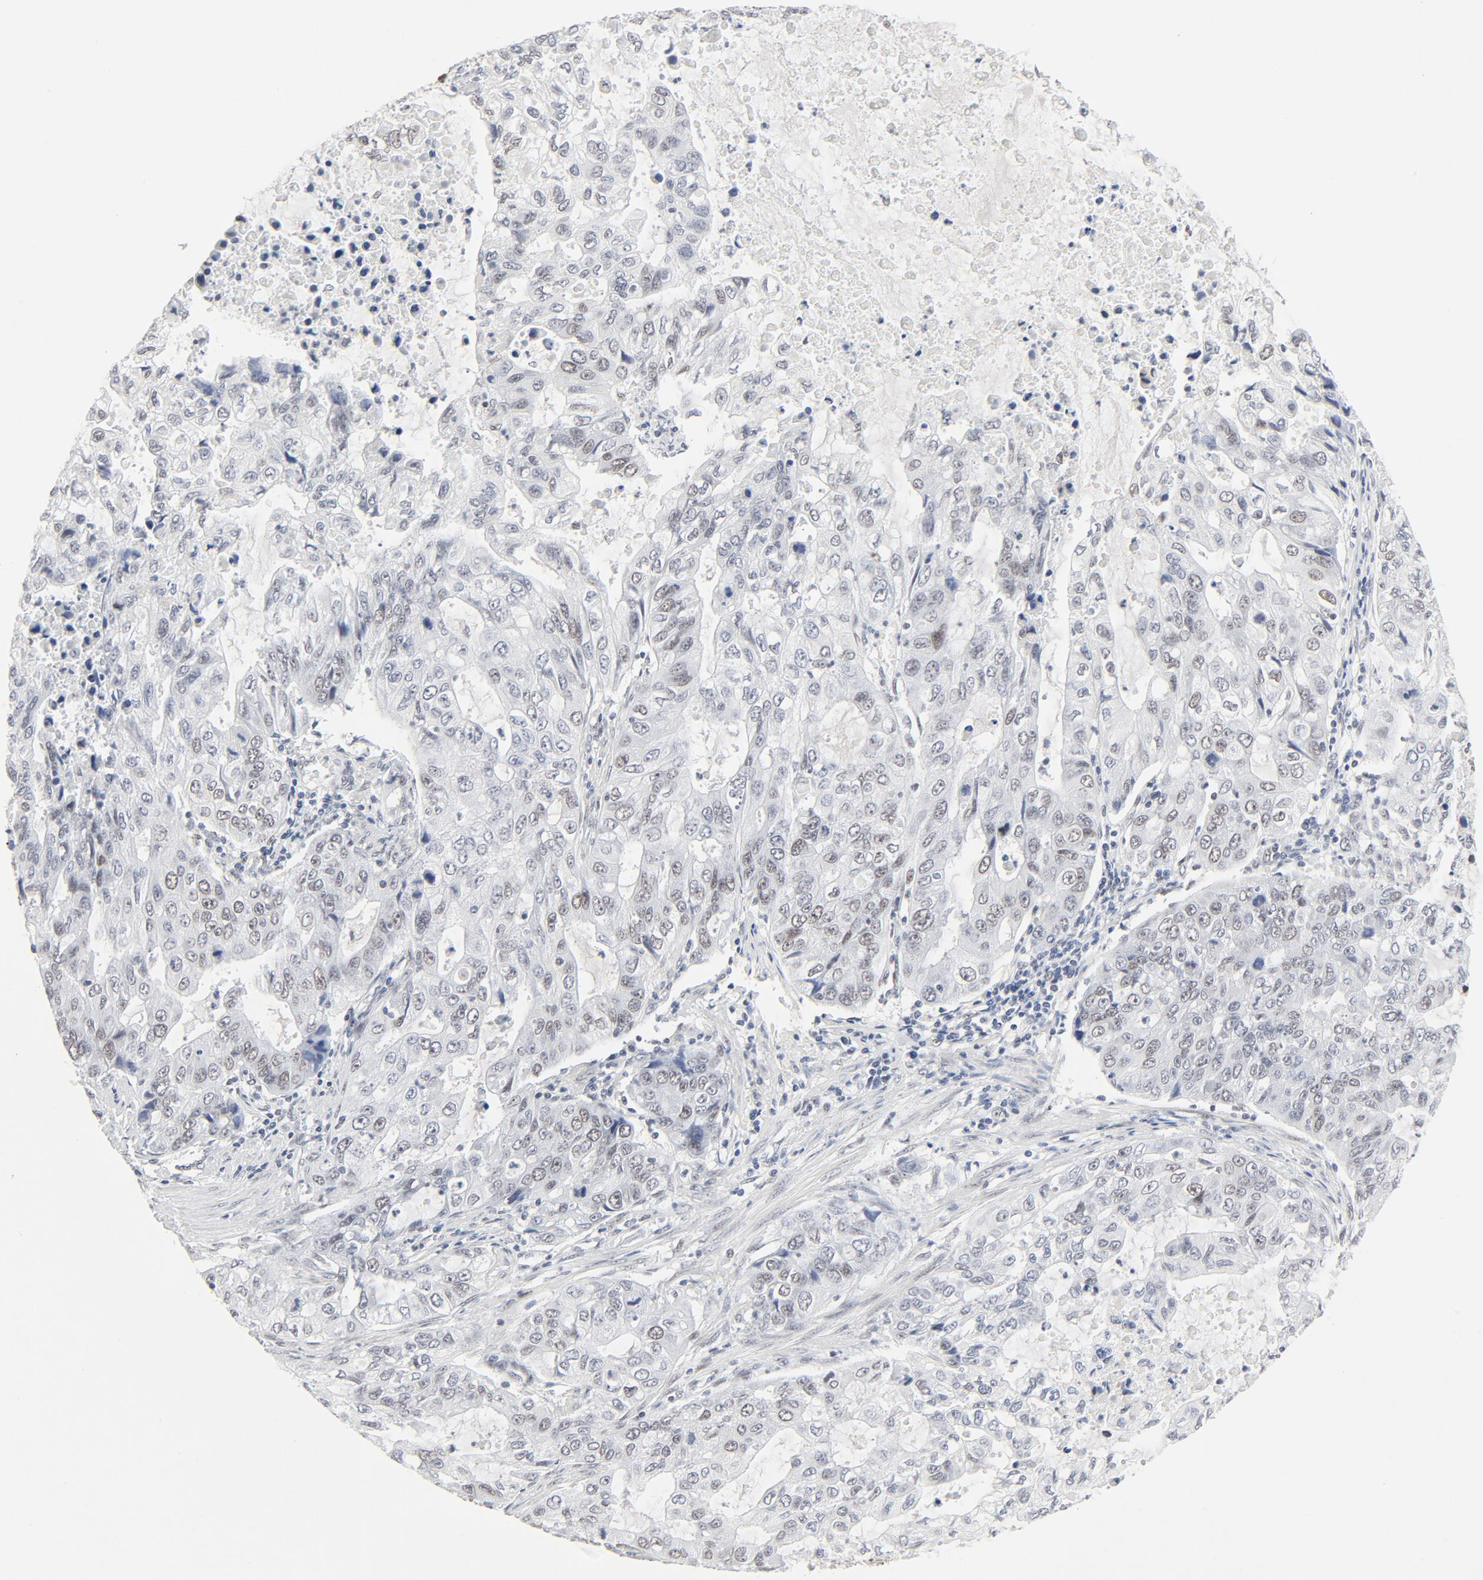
{"staining": {"intensity": "weak", "quantity": "<25%", "location": "nuclear"}, "tissue": "stomach cancer", "cell_type": "Tumor cells", "image_type": "cancer", "snomed": [{"axis": "morphology", "description": "Adenocarcinoma, NOS"}, {"axis": "topography", "description": "Stomach, upper"}], "caption": "Human adenocarcinoma (stomach) stained for a protein using immunohistochemistry demonstrates no staining in tumor cells.", "gene": "GTF2H1", "patient": {"sex": "female", "age": 52}}